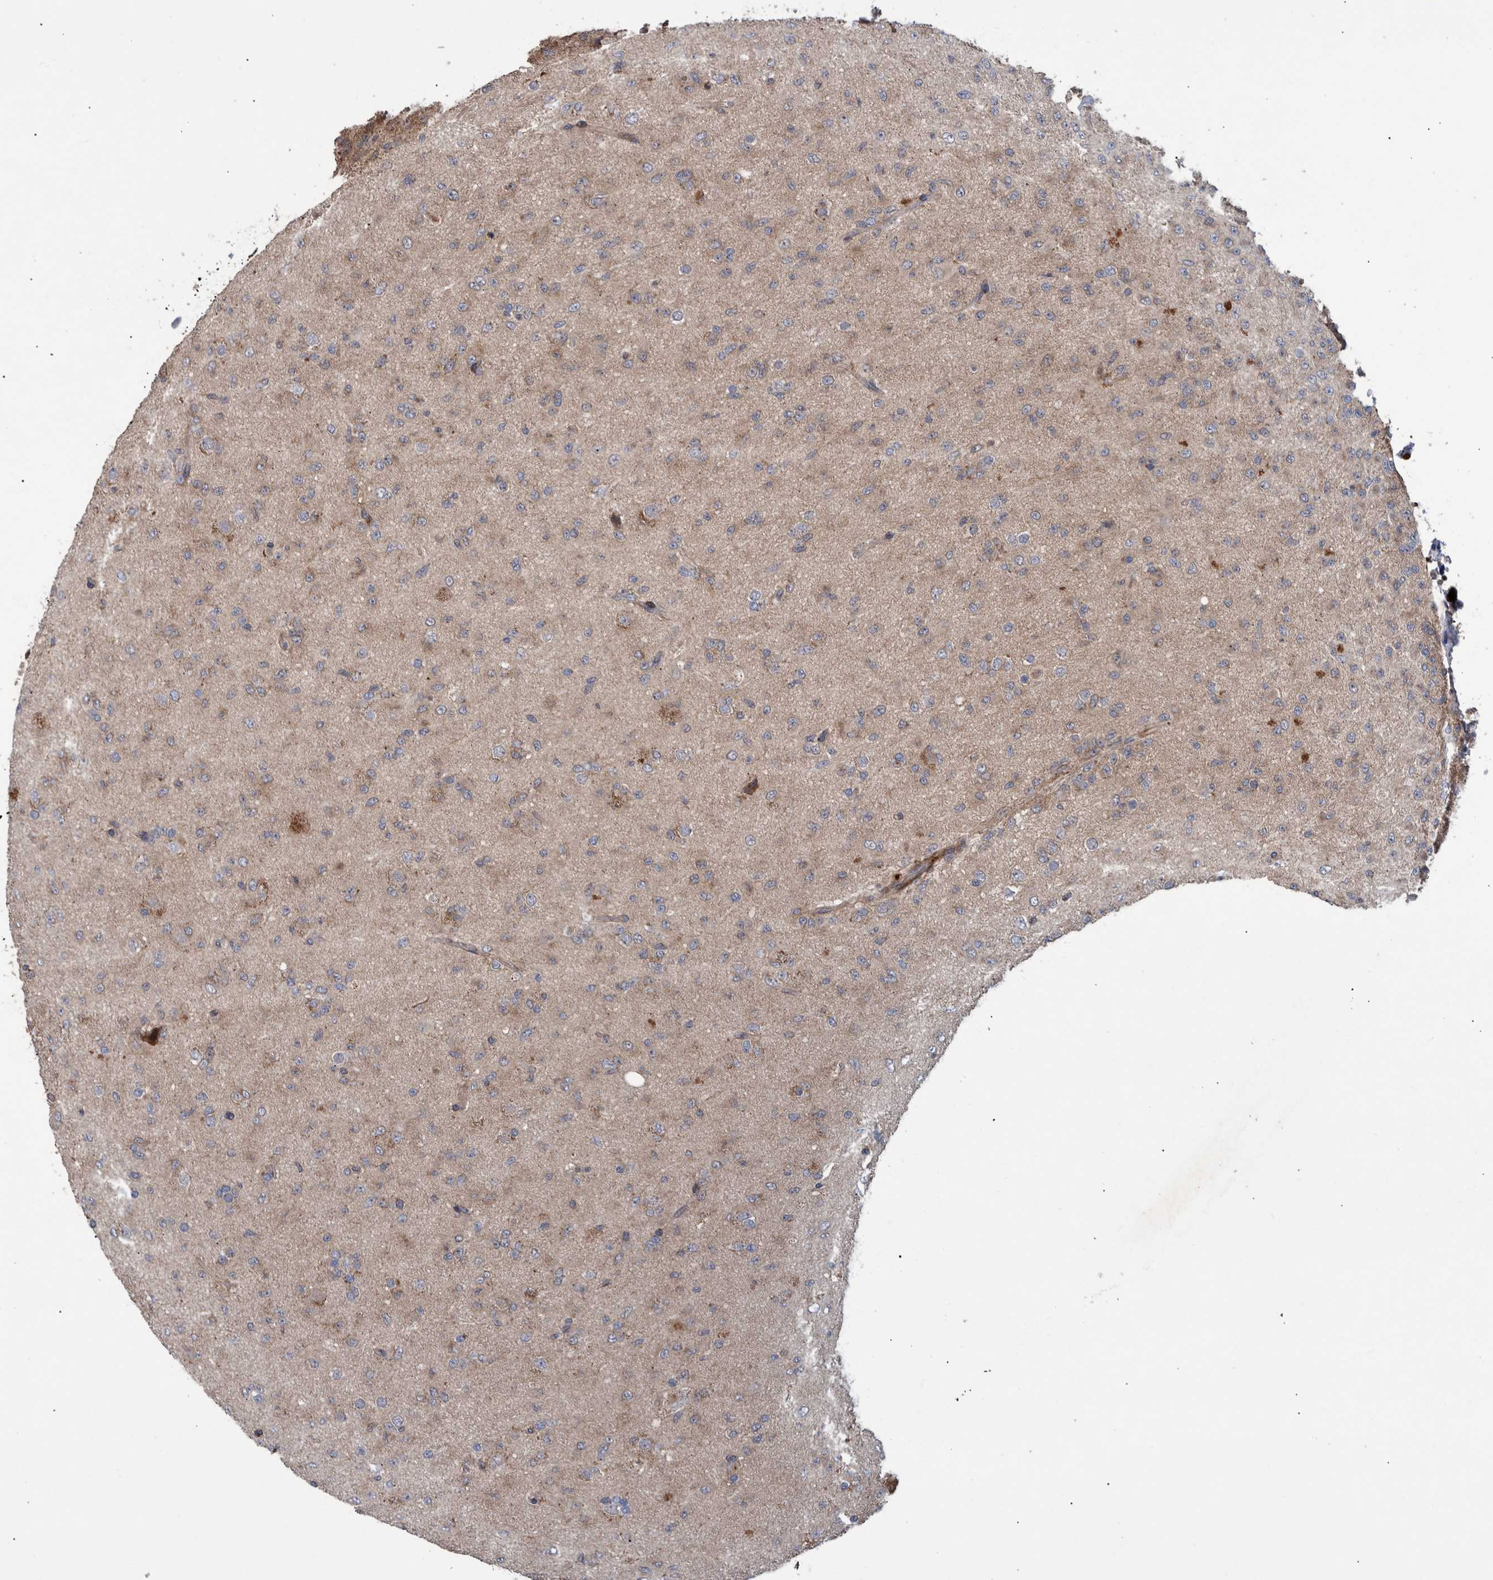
{"staining": {"intensity": "weak", "quantity": "25%-75%", "location": "cytoplasmic/membranous"}, "tissue": "glioma", "cell_type": "Tumor cells", "image_type": "cancer", "snomed": [{"axis": "morphology", "description": "Glioma, malignant, Low grade"}, {"axis": "topography", "description": "Brain"}], "caption": "Protein staining exhibits weak cytoplasmic/membranous positivity in about 25%-75% of tumor cells in malignant glioma (low-grade).", "gene": "B3GNTL1", "patient": {"sex": "male", "age": 65}}